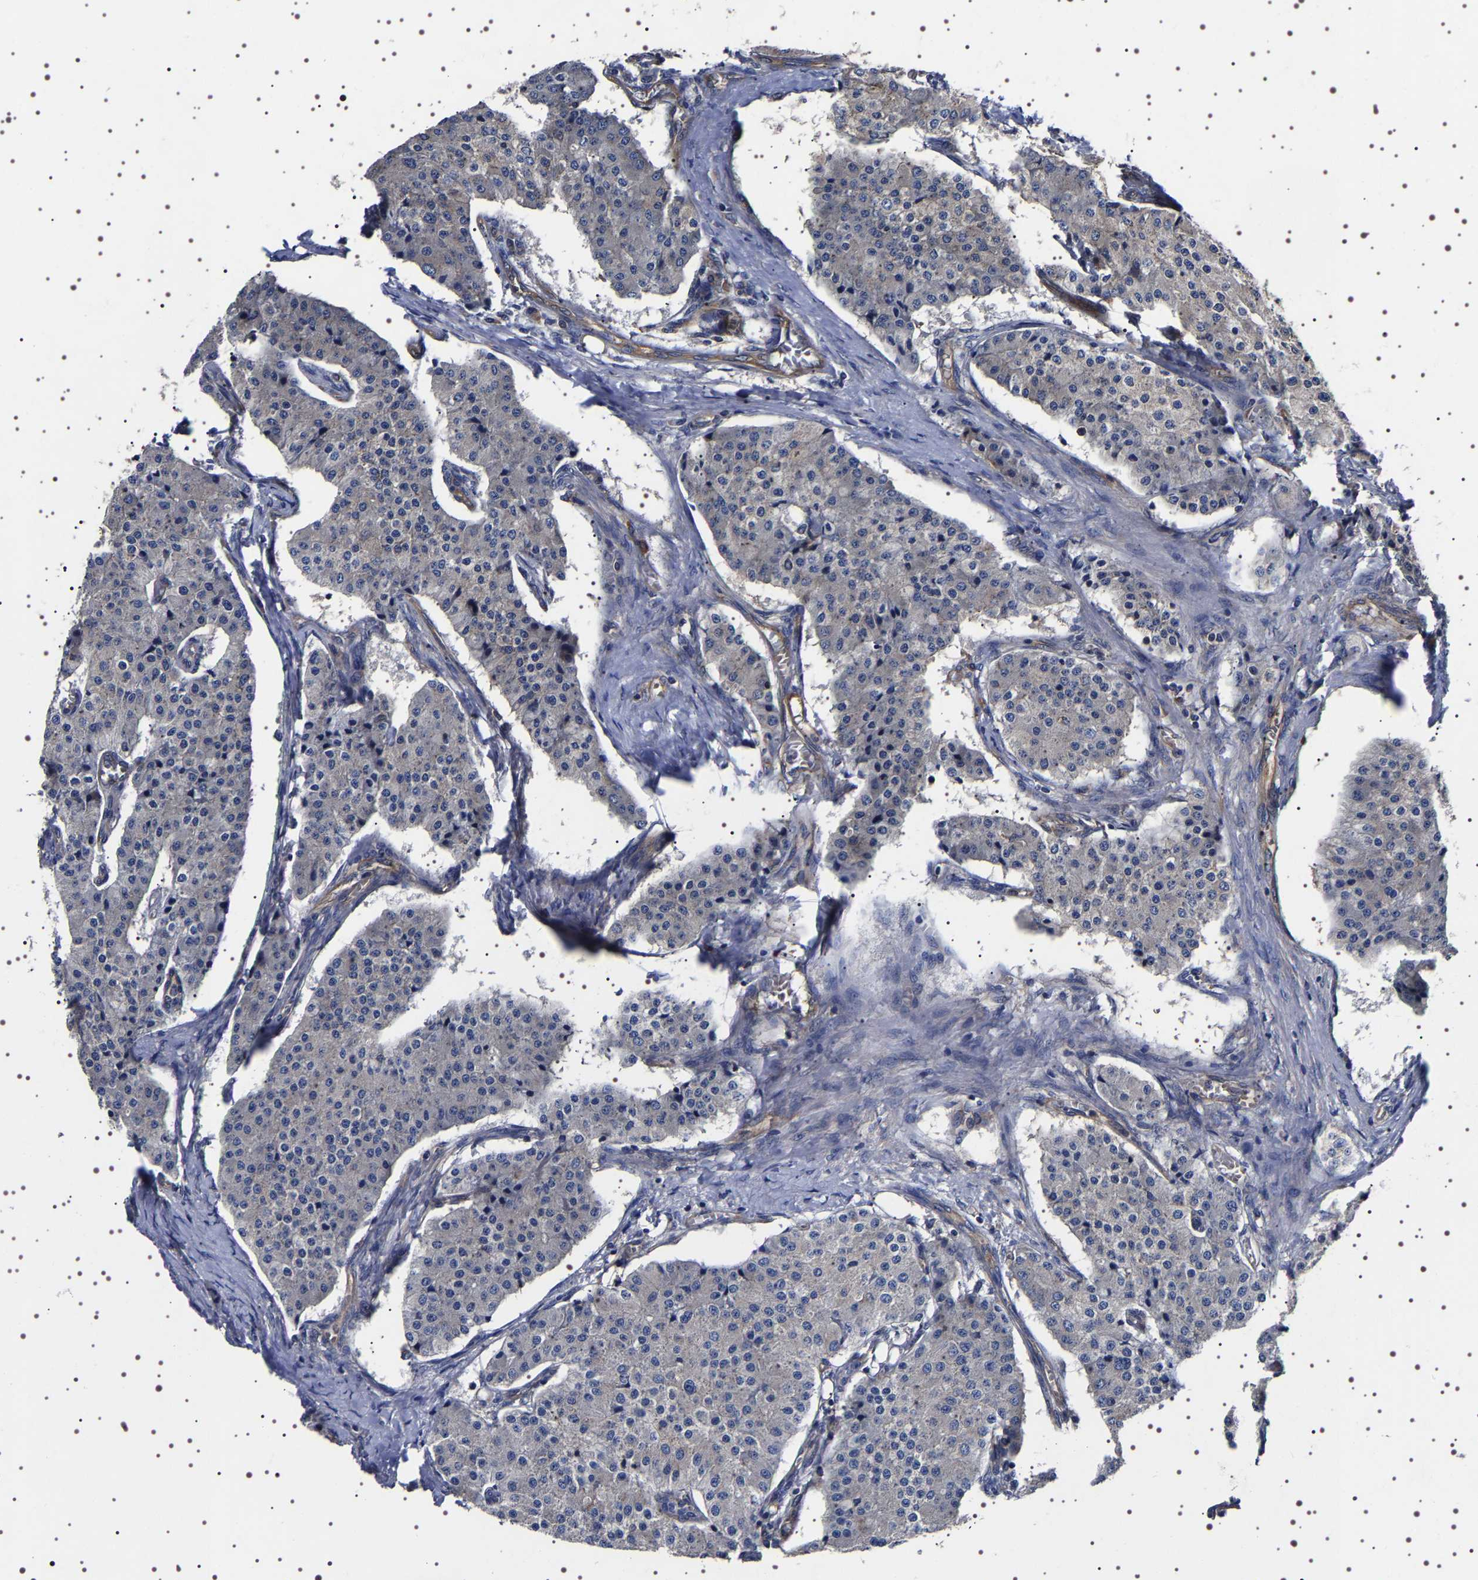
{"staining": {"intensity": "weak", "quantity": "25%-75%", "location": "cytoplasmic/membranous"}, "tissue": "carcinoid", "cell_type": "Tumor cells", "image_type": "cancer", "snomed": [{"axis": "morphology", "description": "Carcinoid, malignant, NOS"}, {"axis": "topography", "description": "Colon"}], "caption": "Weak cytoplasmic/membranous positivity is identified in approximately 25%-75% of tumor cells in malignant carcinoid. Ihc stains the protein of interest in brown and the nuclei are stained blue.", "gene": "DARS1", "patient": {"sex": "female", "age": 52}}